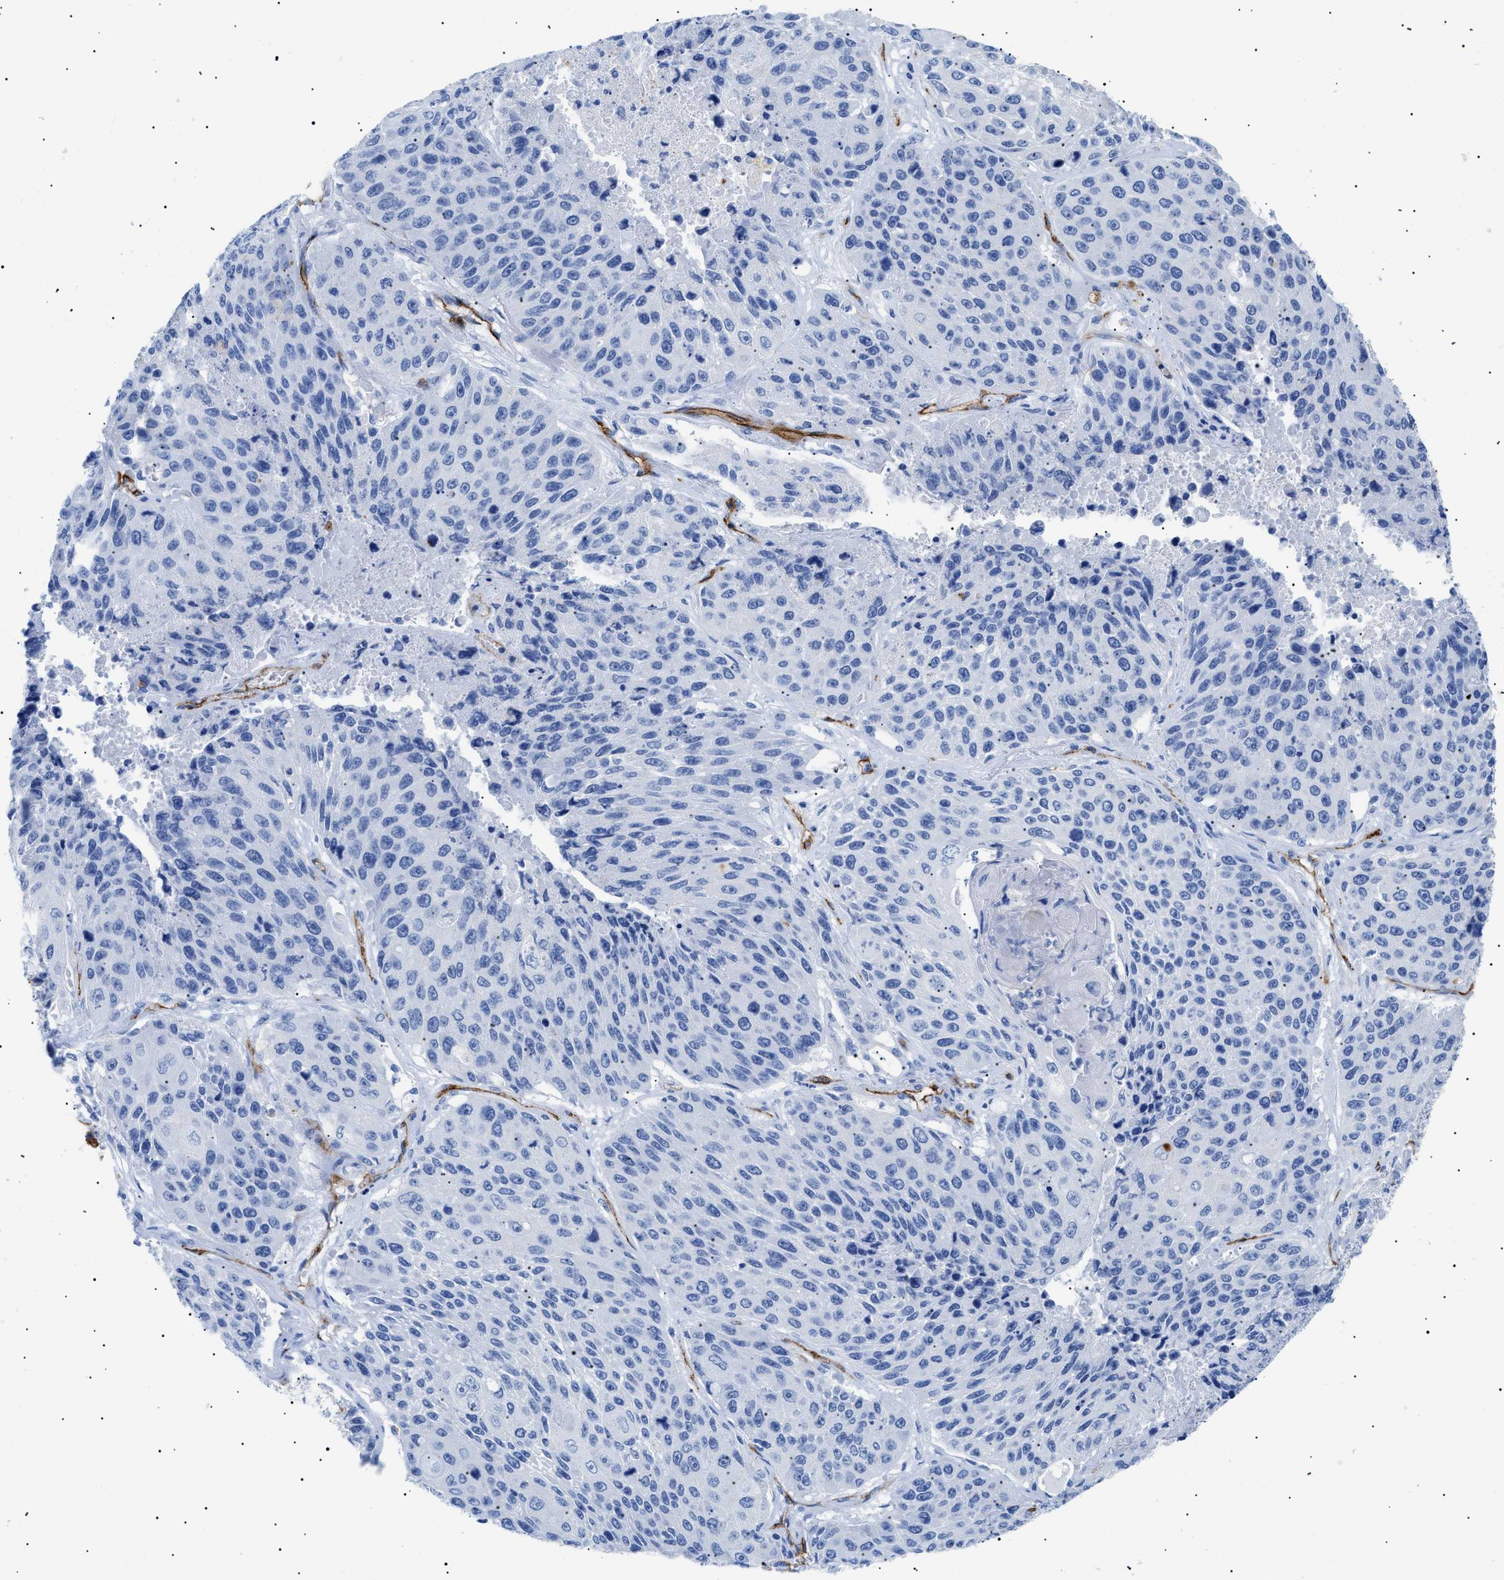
{"staining": {"intensity": "negative", "quantity": "none", "location": "none"}, "tissue": "lung cancer", "cell_type": "Tumor cells", "image_type": "cancer", "snomed": [{"axis": "morphology", "description": "Squamous cell carcinoma, NOS"}, {"axis": "topography", "description": "Lung"}], "caption": "DAB (3,3'-diaminobenzidine) immunohistochemical staining of lung cancer (squamous cell carcinoma) exhibits no significant positivity in tumor cells.", "gene": "PODXL", "patient": {"sex": "male", "age": 61}}